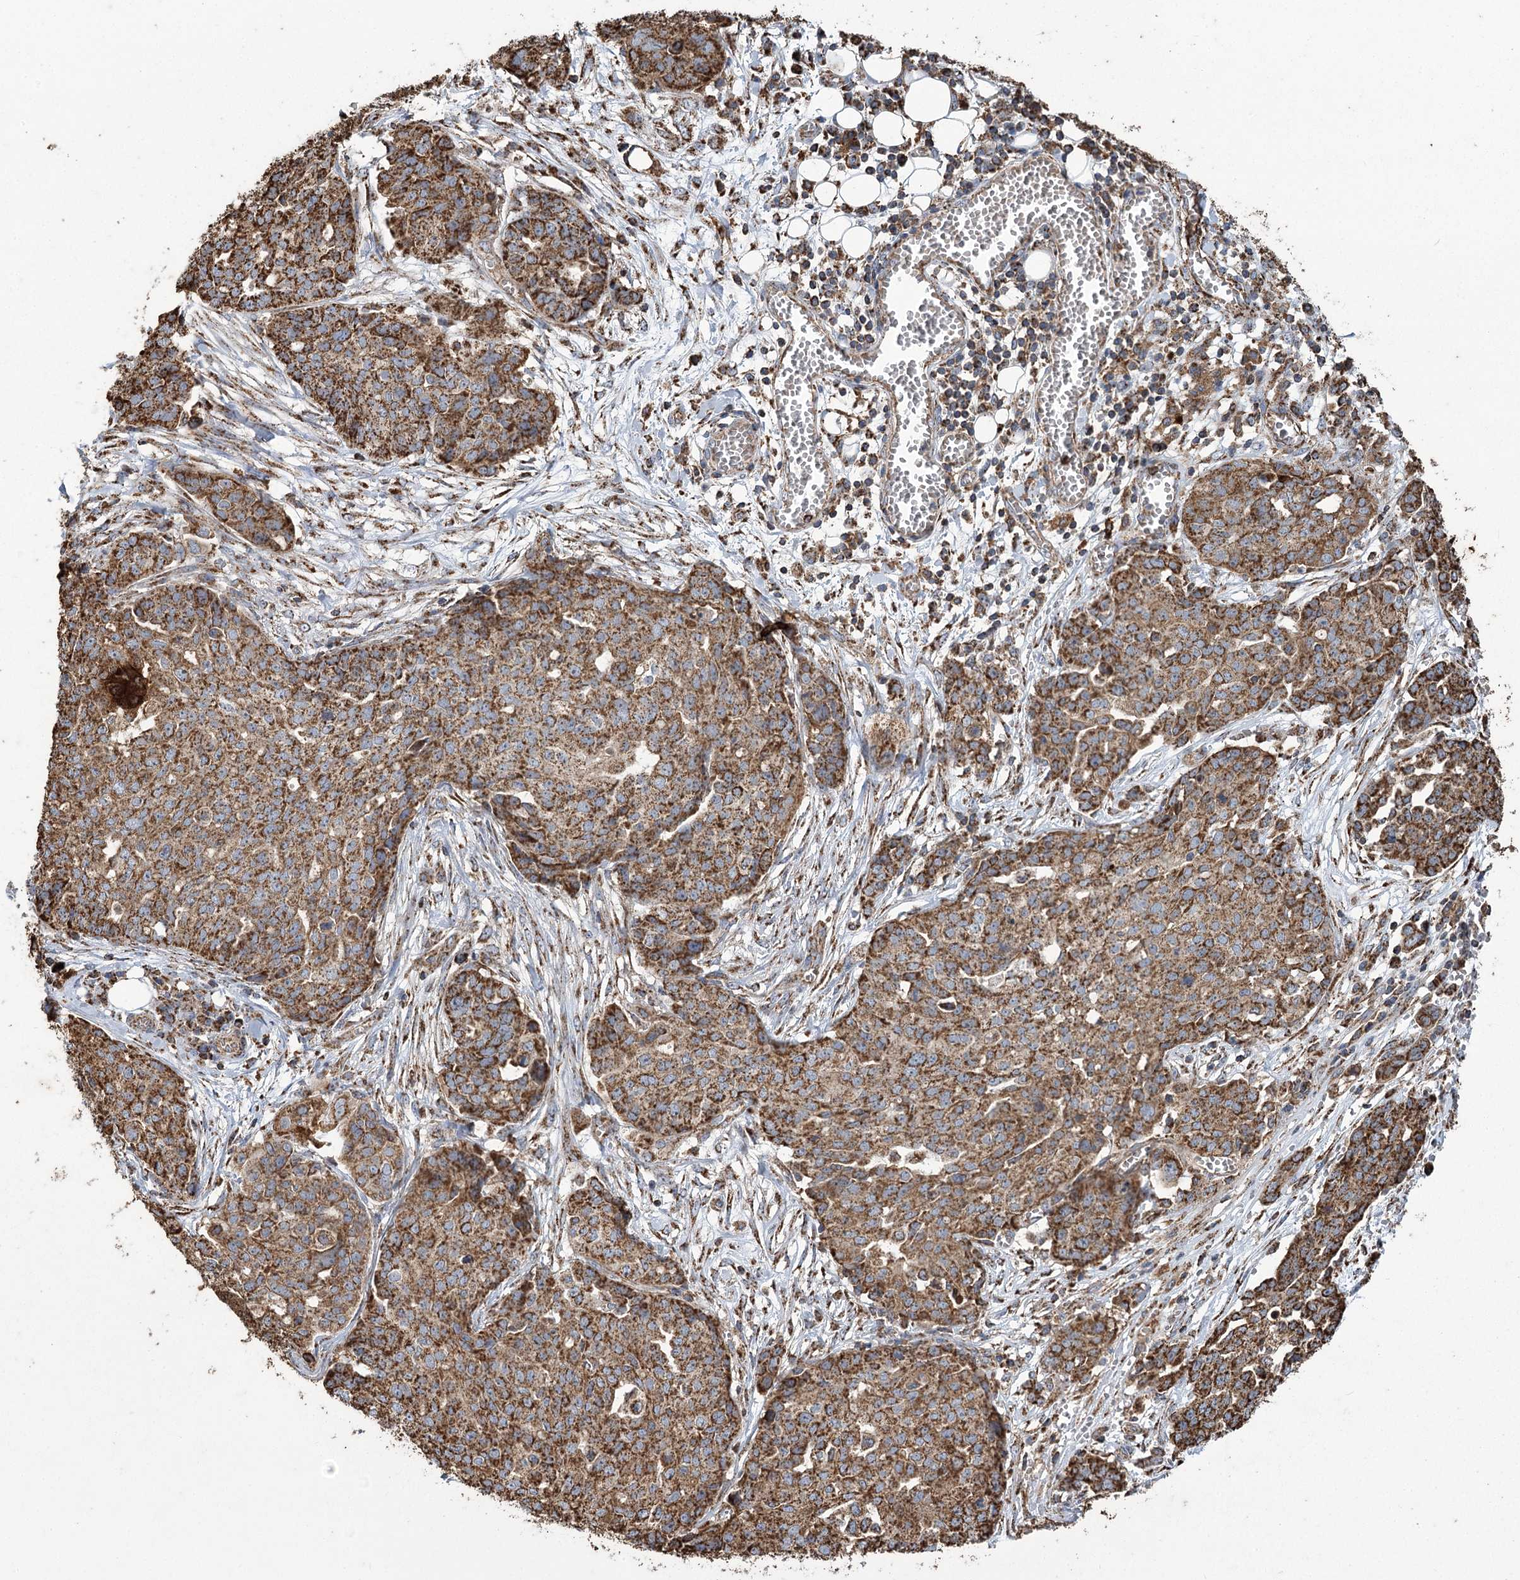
{"staining": {"intensity": "strong", "quantity": ">75%", "location": "cytoplasmic/membranous"}, "tissue": "ovarian cancer", "cell_type": "Tumor cells", "image_type": "cancer", "snomed": [{"axis": "morphology", "description": "Cystadenocarcinoma, serous, NOS"}, {"axis": "topography", "description": "Soft tissue"}, {"axis": "topography", "description": "Ovary"}], "caption": "Strong cytoplasmic/membranous protein positivity is identified in about >75% of tumor cells in ovarian serous cystadenocarcinoma.", "gene": "CARD19", "patient": {"sex": "female", "age": 57}}